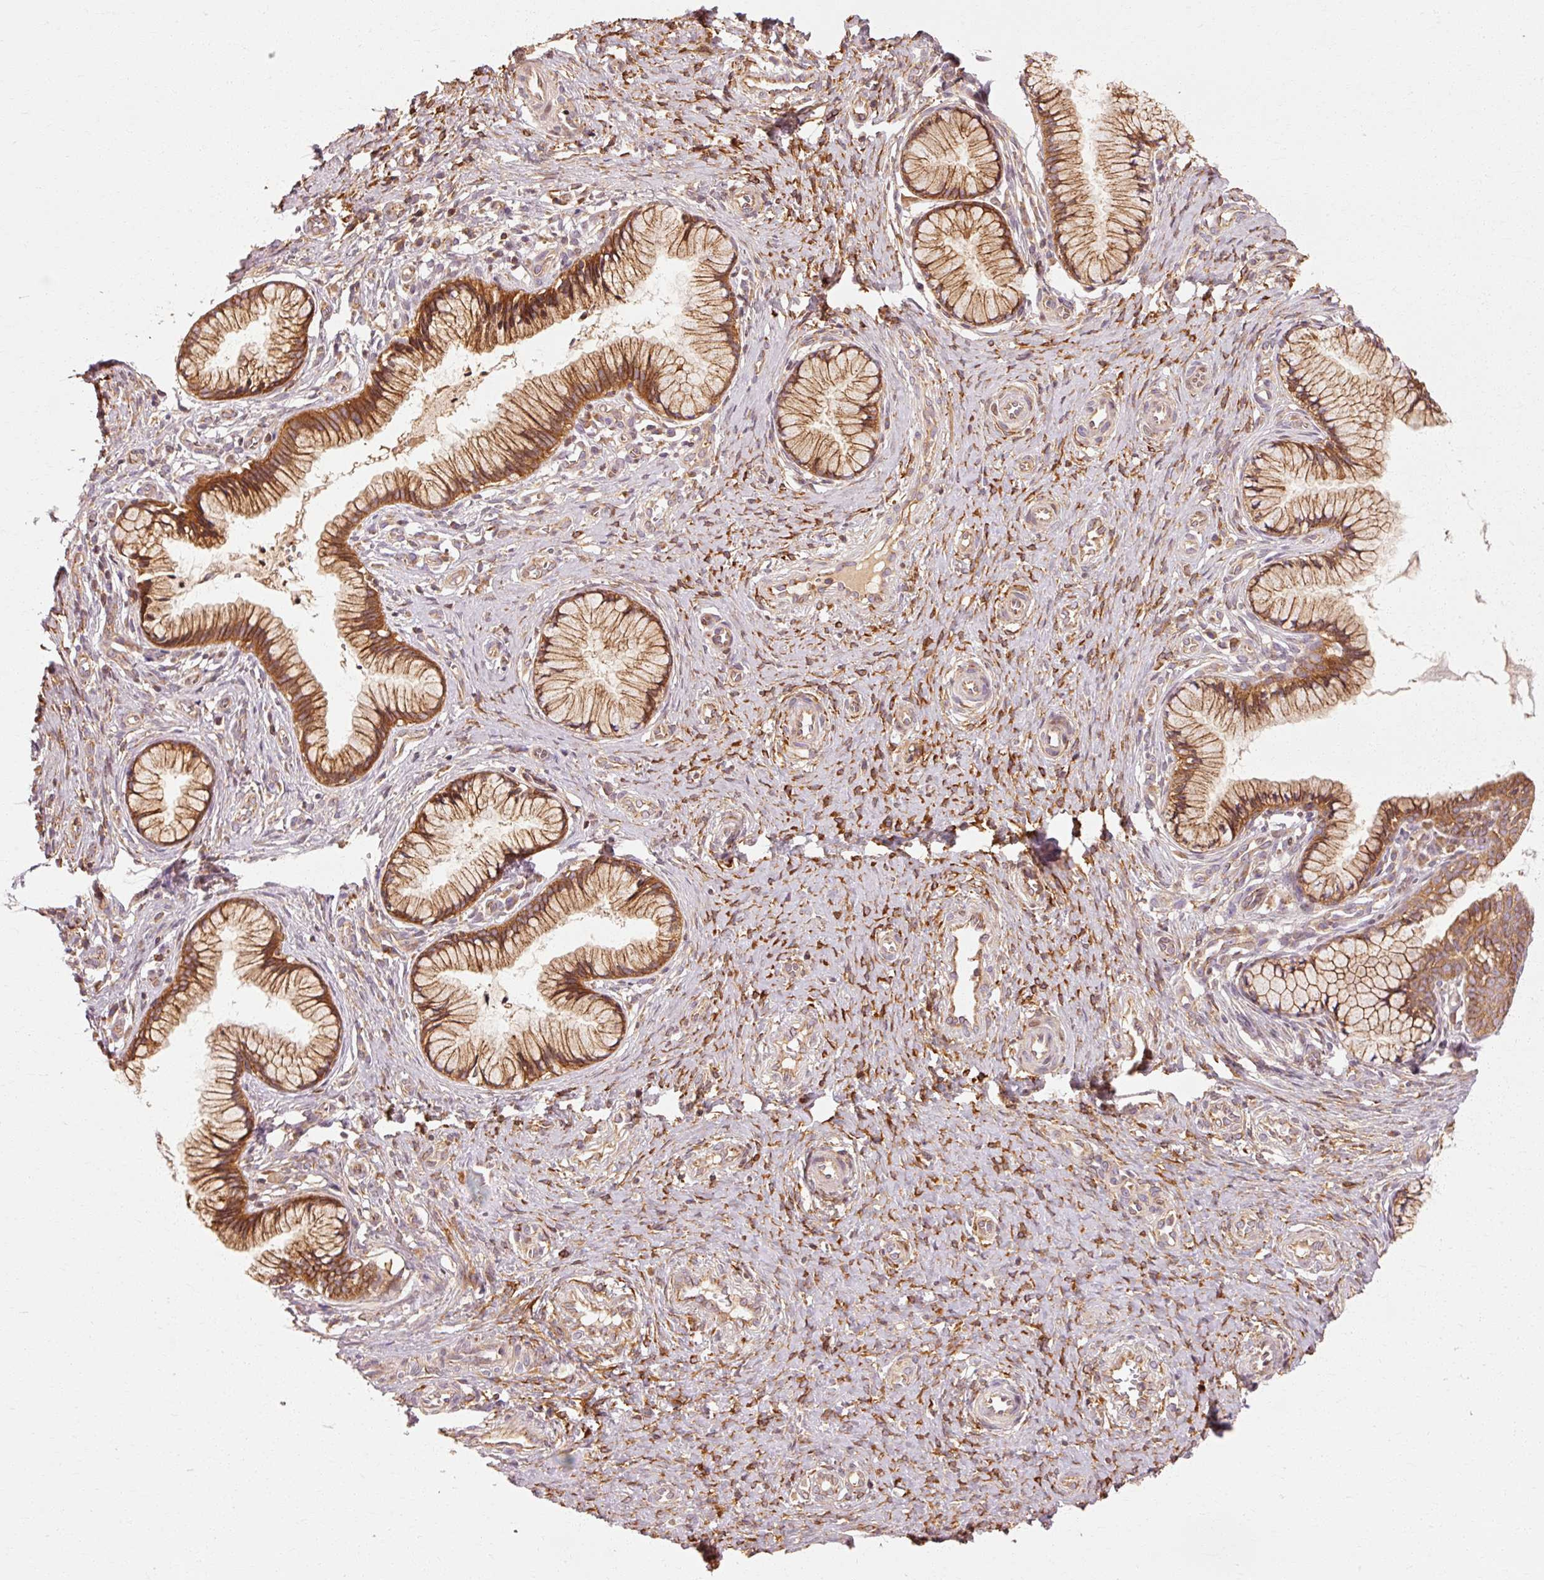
{"staining": {"intensity": "moderate", "quantity": ">75%", "location": "cytoplasmic/membranous"}, "tissue": "cervix", "cell_type": "Glandular cells", "image_type": "normal", "snomed": [{"axis": "morphology", "description": "Normal tissue, NOS"}, {"axis": "topography", "description": "Cervix"}], "caption": "Human cervix stained for a protein (brown) exhibits moderate cytoplasmic/membranous positive positivity in about >75% of glandular cells.", "gene": "CTNNA1", "patient": {"sex": "female", "age": 36}}